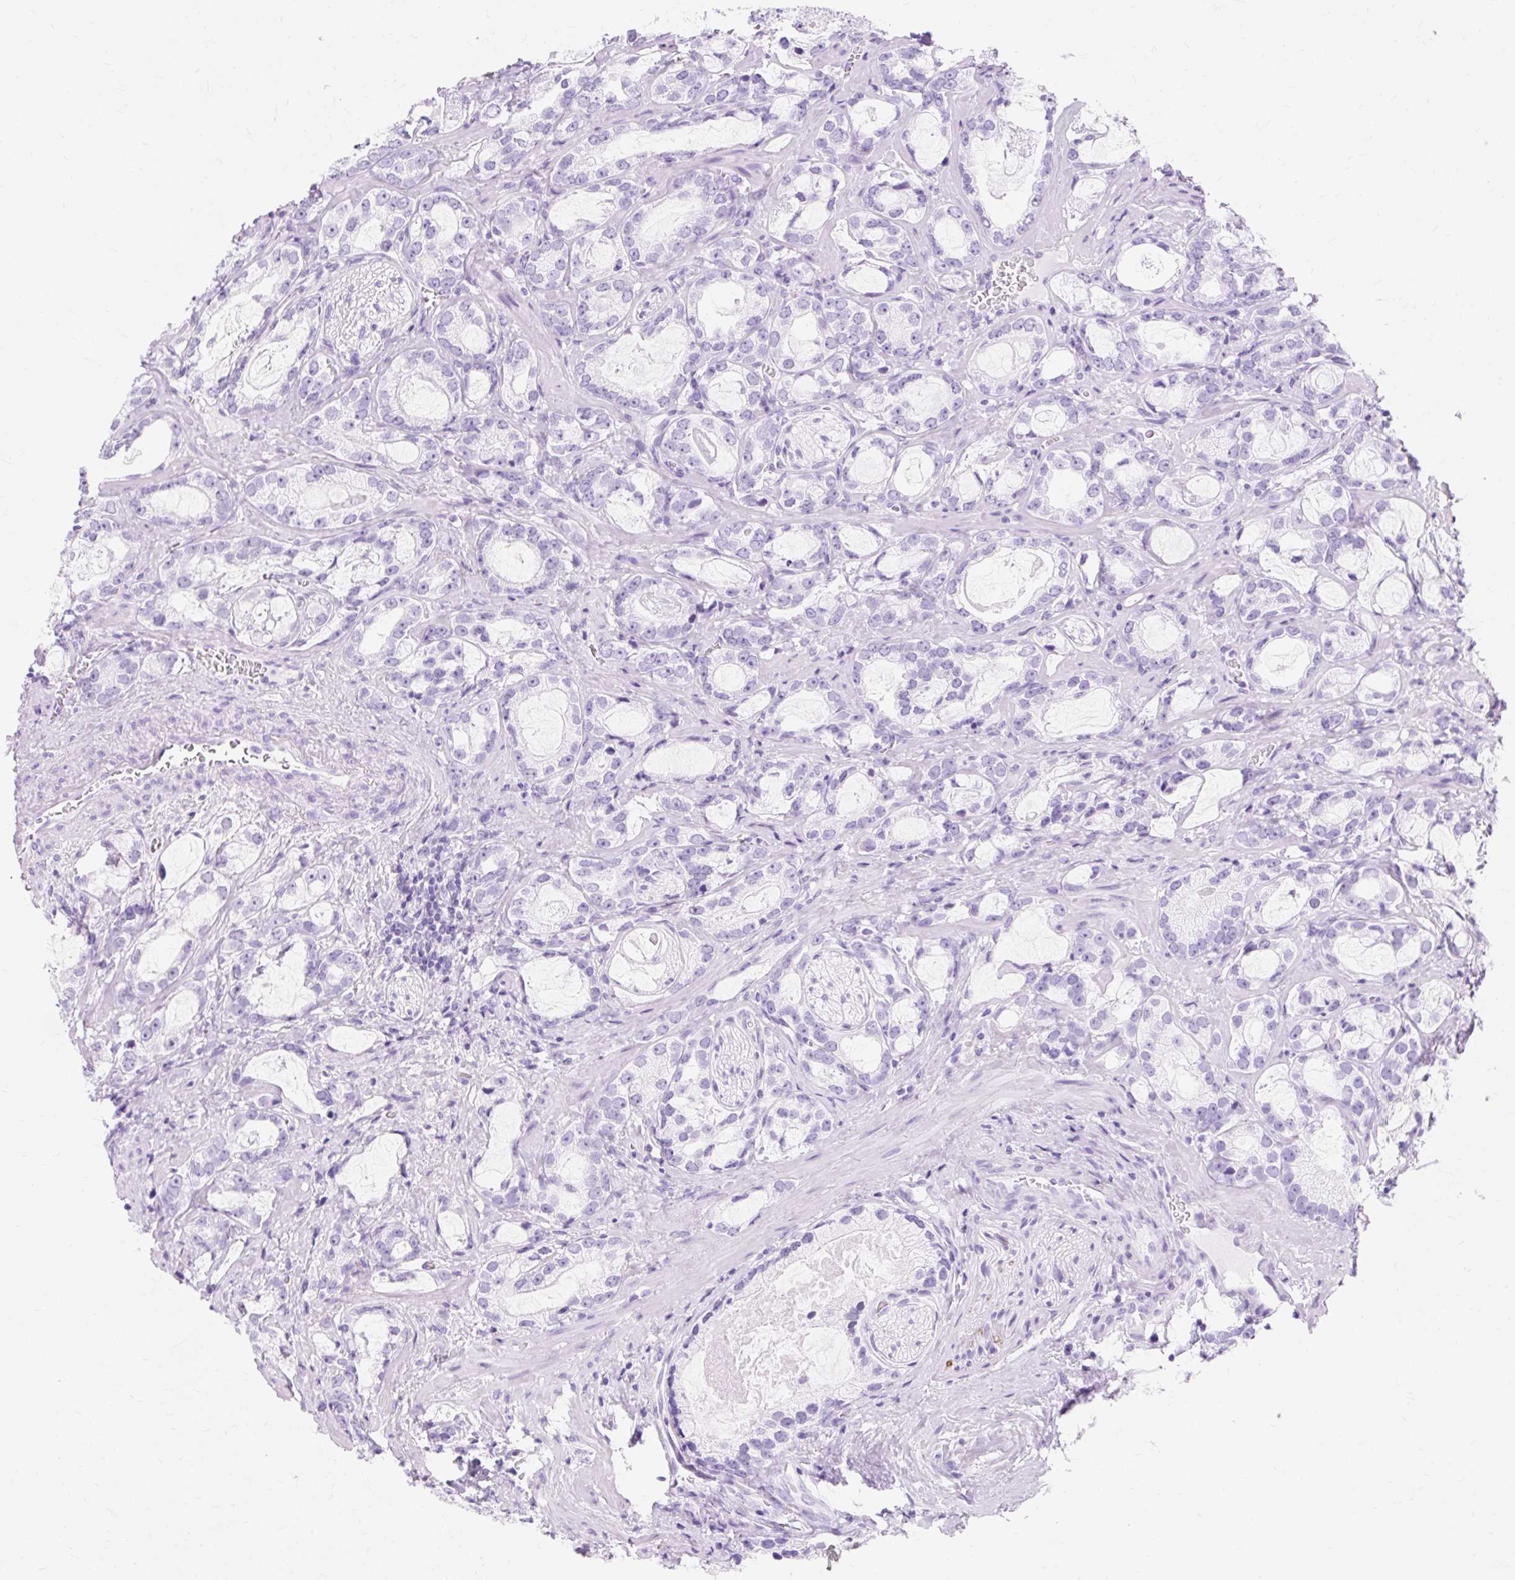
{"staining": {"intensity": "negative", "quantity": "none", "location": "none"}, "tissue": "prostate cancer", "cell_type": "Tumor cells", "image_type": "cancer", "snomed": [{"axis": "morphology", "description": "Adenocarcinoma, Medium grade"}, {"axis": "topography", "description": "Prostate"}], "caption": "IHC of human prostate adenocarcinoma (medium-grade) displays no staining in tumor cells.", "gene": "MBP", "patient": {"sex": "male", "age": 57}}